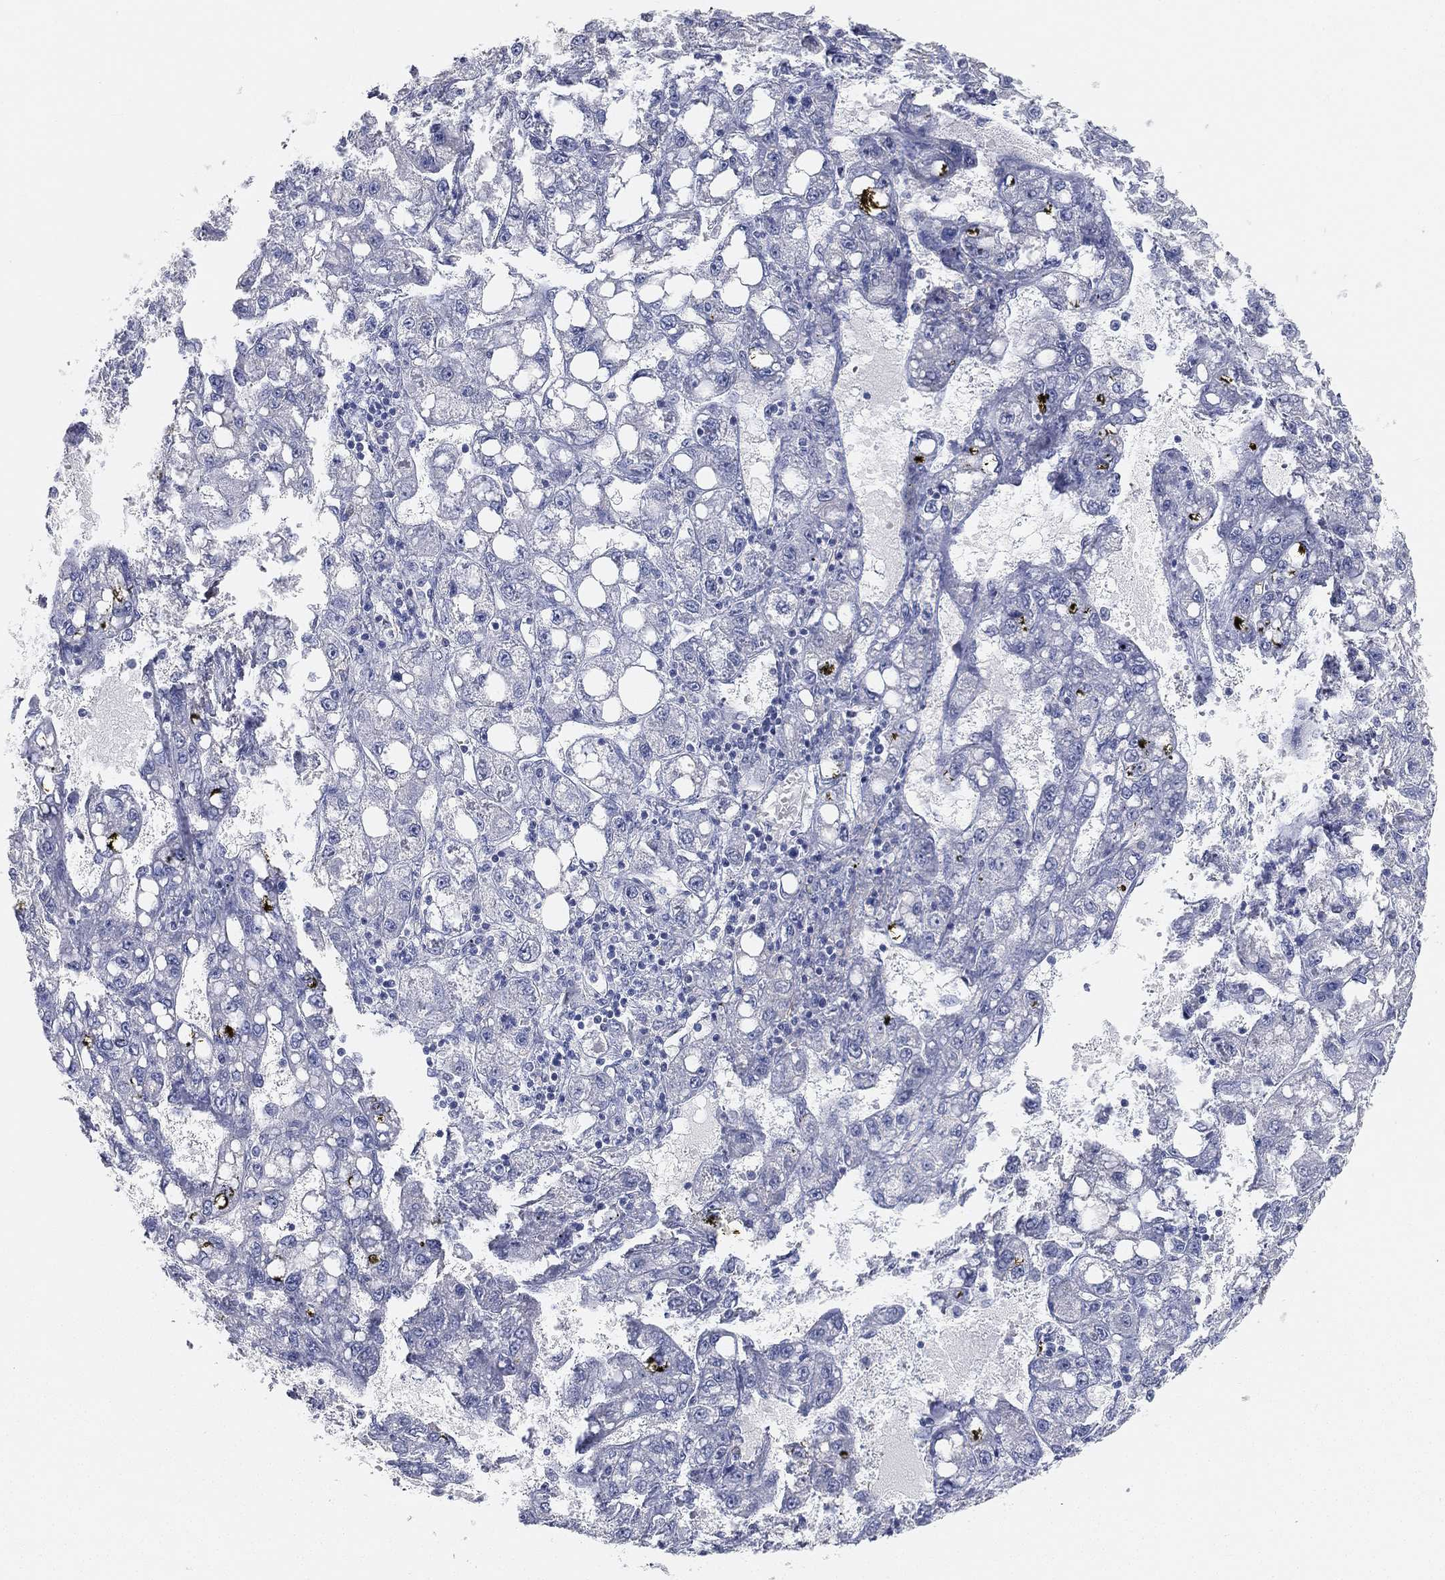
{"staining": {"intensity": "negative", "quantity": "none", "location": "none"}, "tissue": "liver cancer", "cell_type": "Tumor cells", "image_type": "cancer", "snomed": [{"axis": "morphology", "description": "Carcinoma, Hepatocellular, NOS"}, {"axis": "topography", "description": "Liver"}], "caption": "Immunohistochemistry photomicrograph of neoplastic tissue: liver cancer (hepatocellular carcinoma) stained with DAB exhibits no significant protein positivity in tumor cells. (DAB IHC visualized using brightfield microscopy, high magnification).", "gene": "GPR61", "patient": {"sex": "female", "age": 65}}